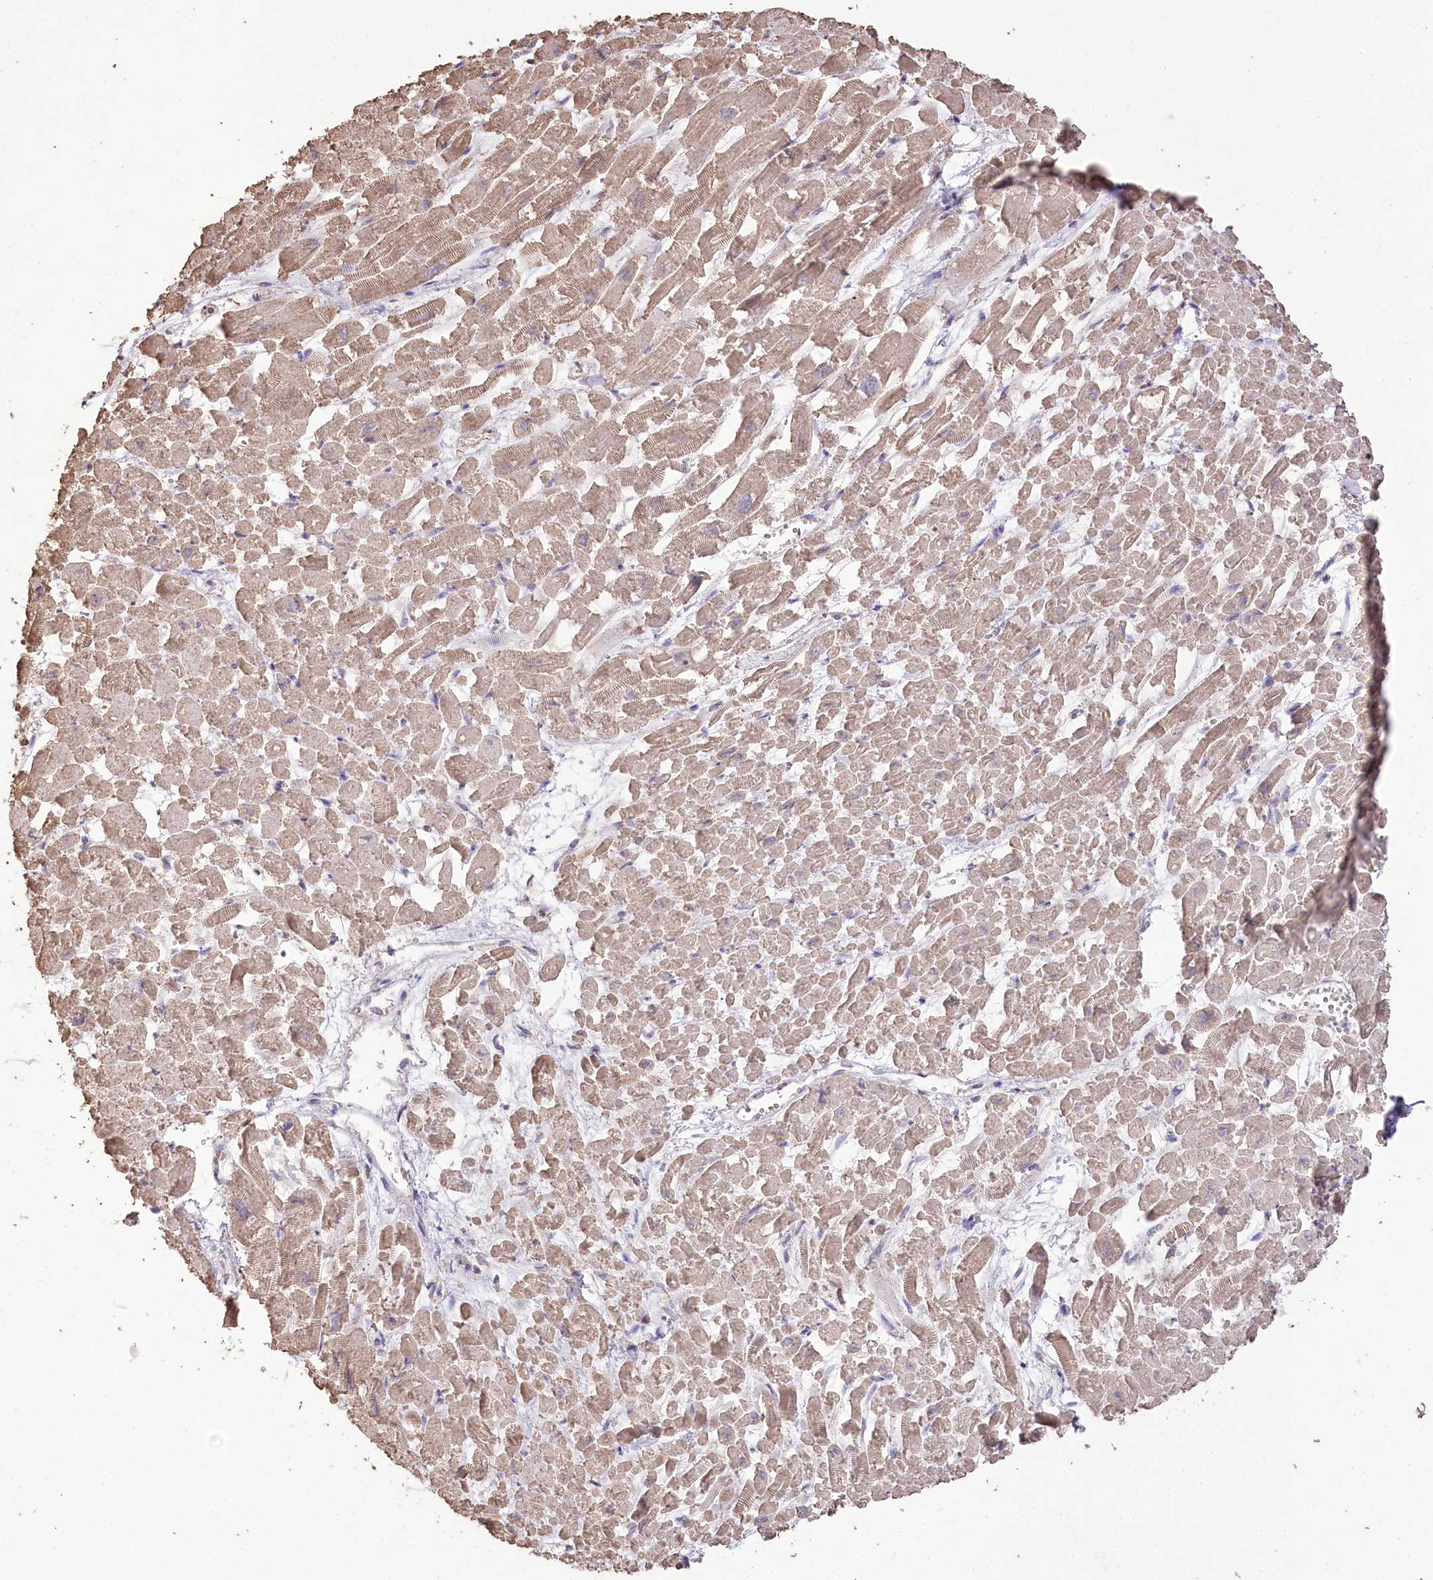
{"staining": {"intensity": "weak", "quantity": ">75%", "location": "cytoplasmic/membranous"}, "tissue": "heart muscle", "cell_type": "Cardiomyocytes", "image_type": "normal", "snomed": [{"axis": "morphology", "description": "Normal tissue, NOS"}, {"axis": "topography", "description": "Heart"}], "caption": "This image displays IHC staining of normal human heart muscle, with low weak cytoplasmic/membranous staining in approximately >75% of cardiomyocytes.", "gene": "IREB2", "patient": {"sex": "male", "age": 54}}